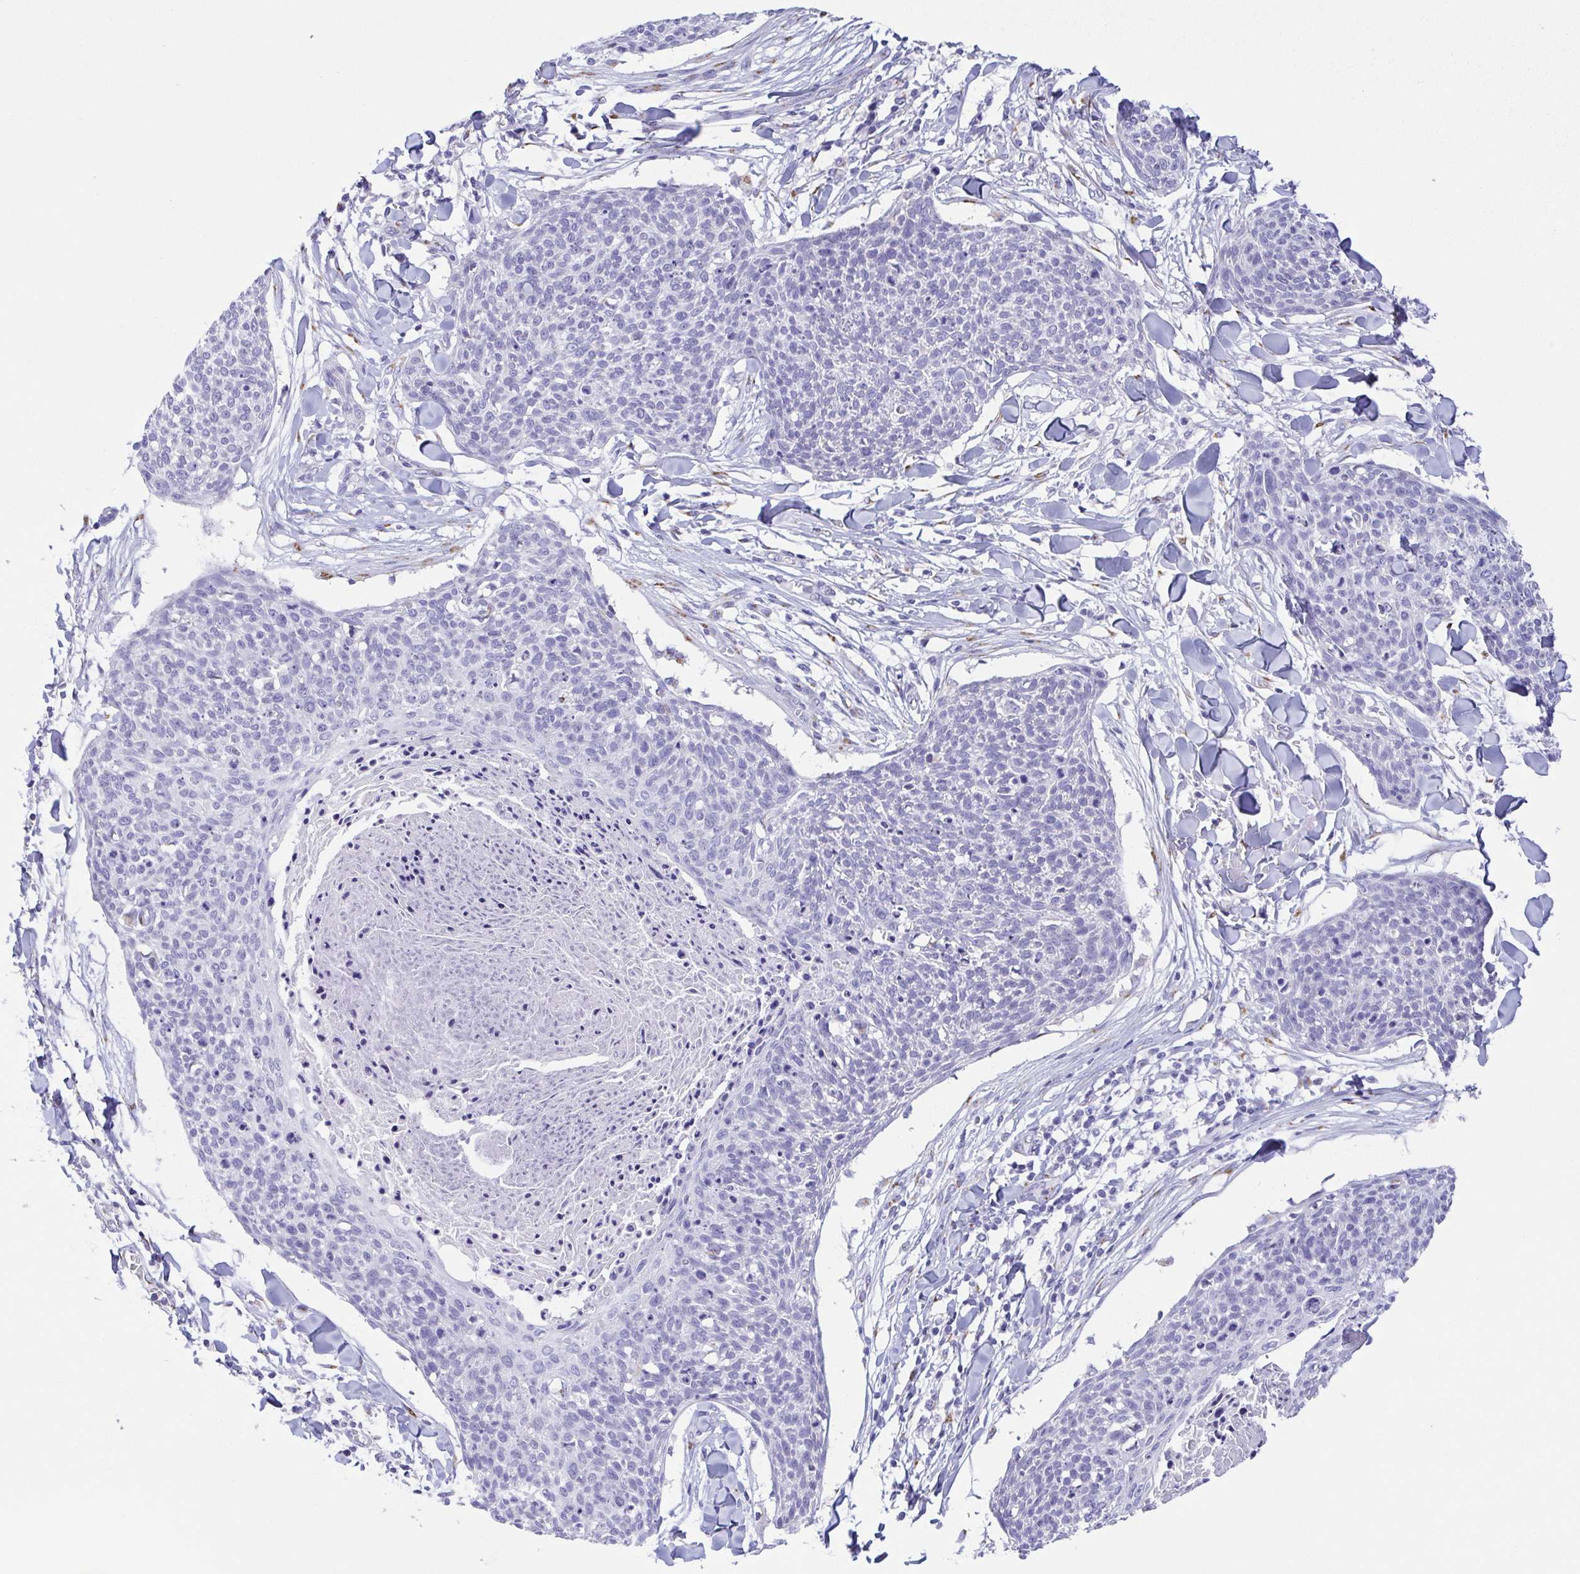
{"staining": {"intensity": "negative", "quantity": "none", "location": "none"}, "tissue": "skin cancer", "cell_type": "Tumor cells", "image_type": "cancer", "snomed": [{"axis": "morphology", "description": "Squamous cell carcinoma, NOS"}, {"axis": "topography", "description": "Skin"}, {"axis": "topography", "description": "Vulva"}], "caption": "Protein analysis of skin cancer demonstrates no significant positivity in tumor cells.", "gene": "SULT1B1", "patient": {"sex": "female", "age": 75}}